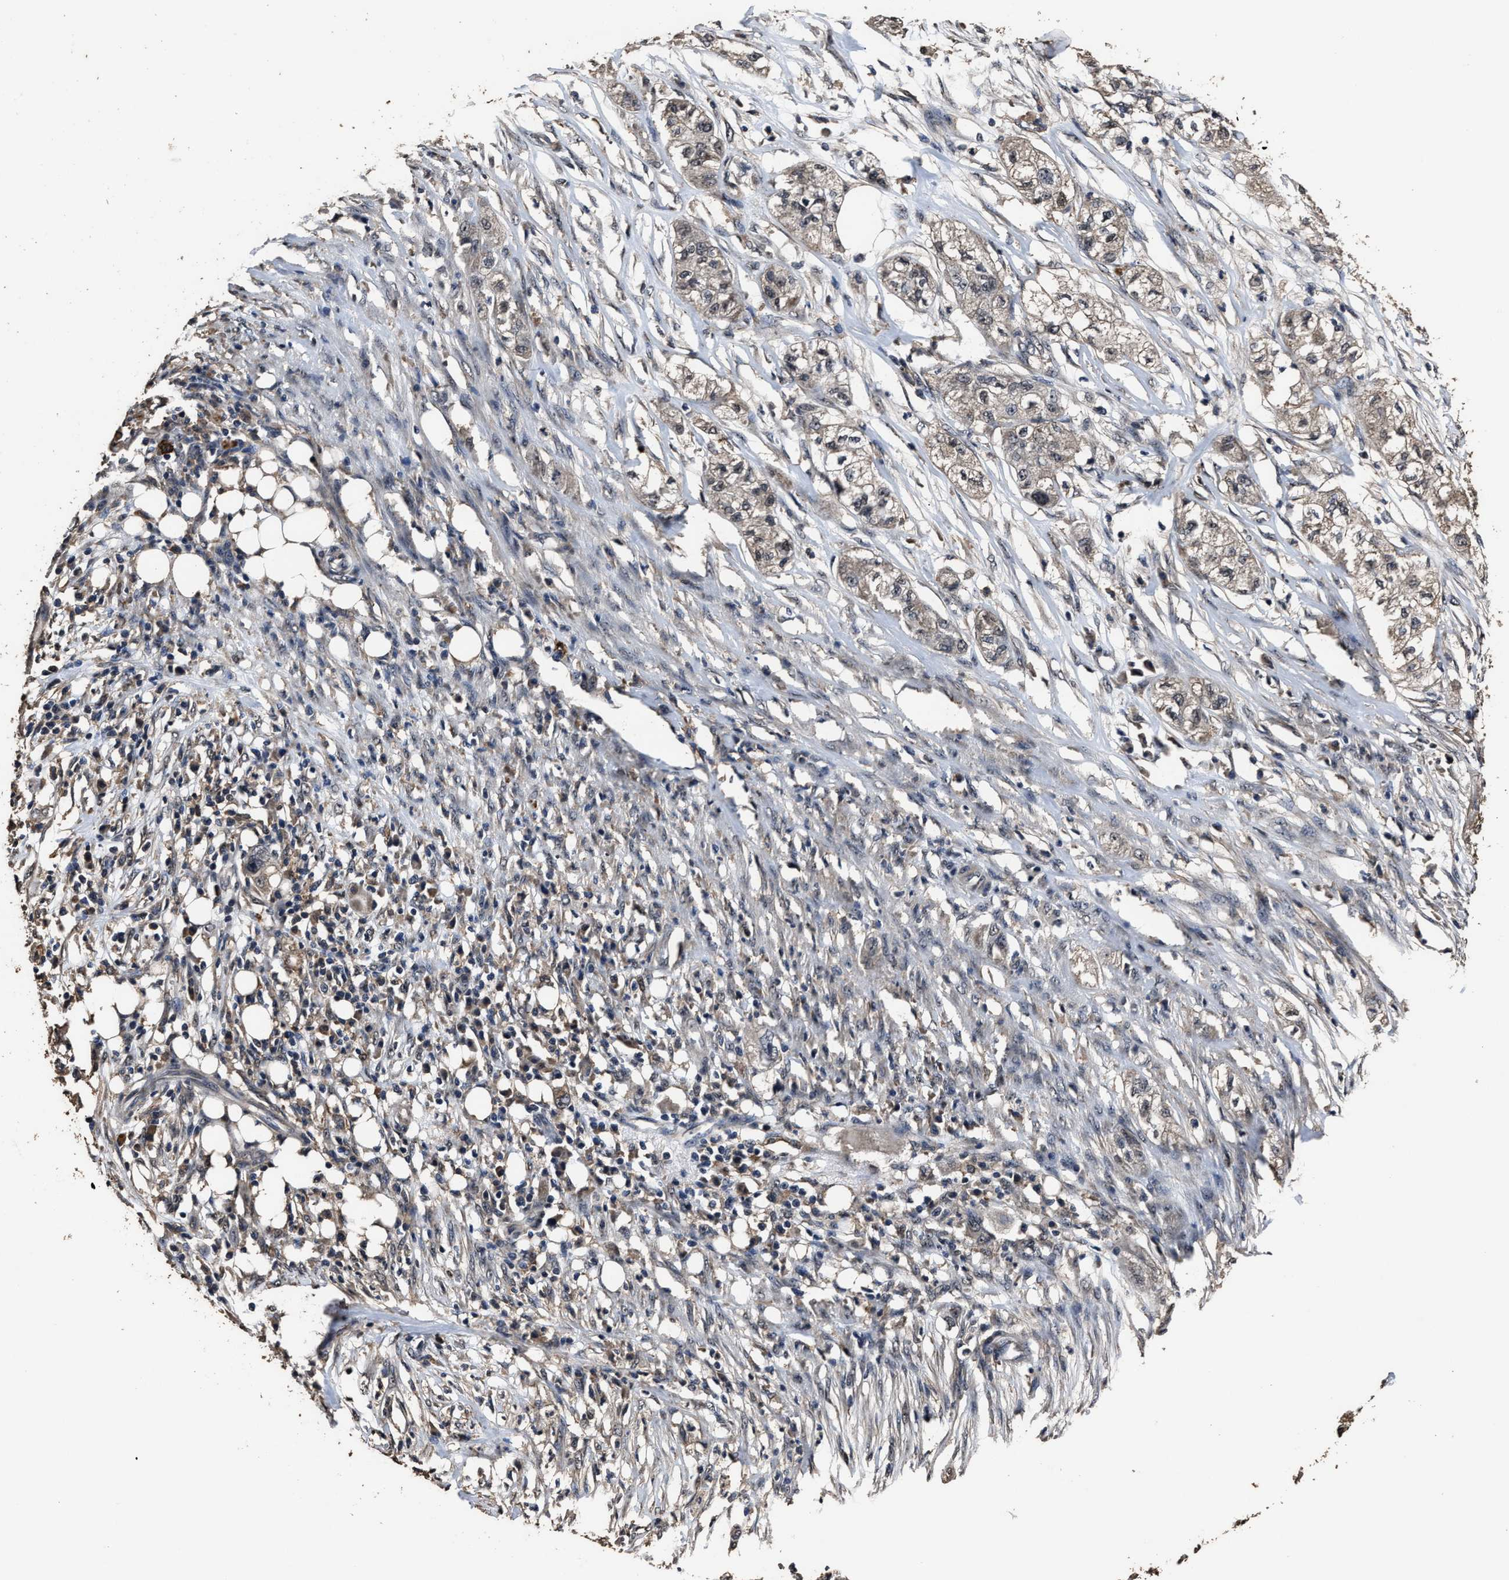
{"staining": {"intensity": "weak", "quantity": "<25%", "location": "cytoplasmic/membranous"}, "tissue": "pancreatic cancer", "cell_type": "Tumor cells", "image_type": "cancer", "snomed": [{"axis": "morphology", "description": "Adenocarcinoma, NOS"}, {"axis": "topography", "description": "Pancreas"}], "caption": "This is an immunohistochemistry histopathology image of human pancreatic cancer (adenocarcinoma). There is no positivity in tumor cells.", "gene": "RSBN1L", "patient": {"sex": "female", "age": 78}}